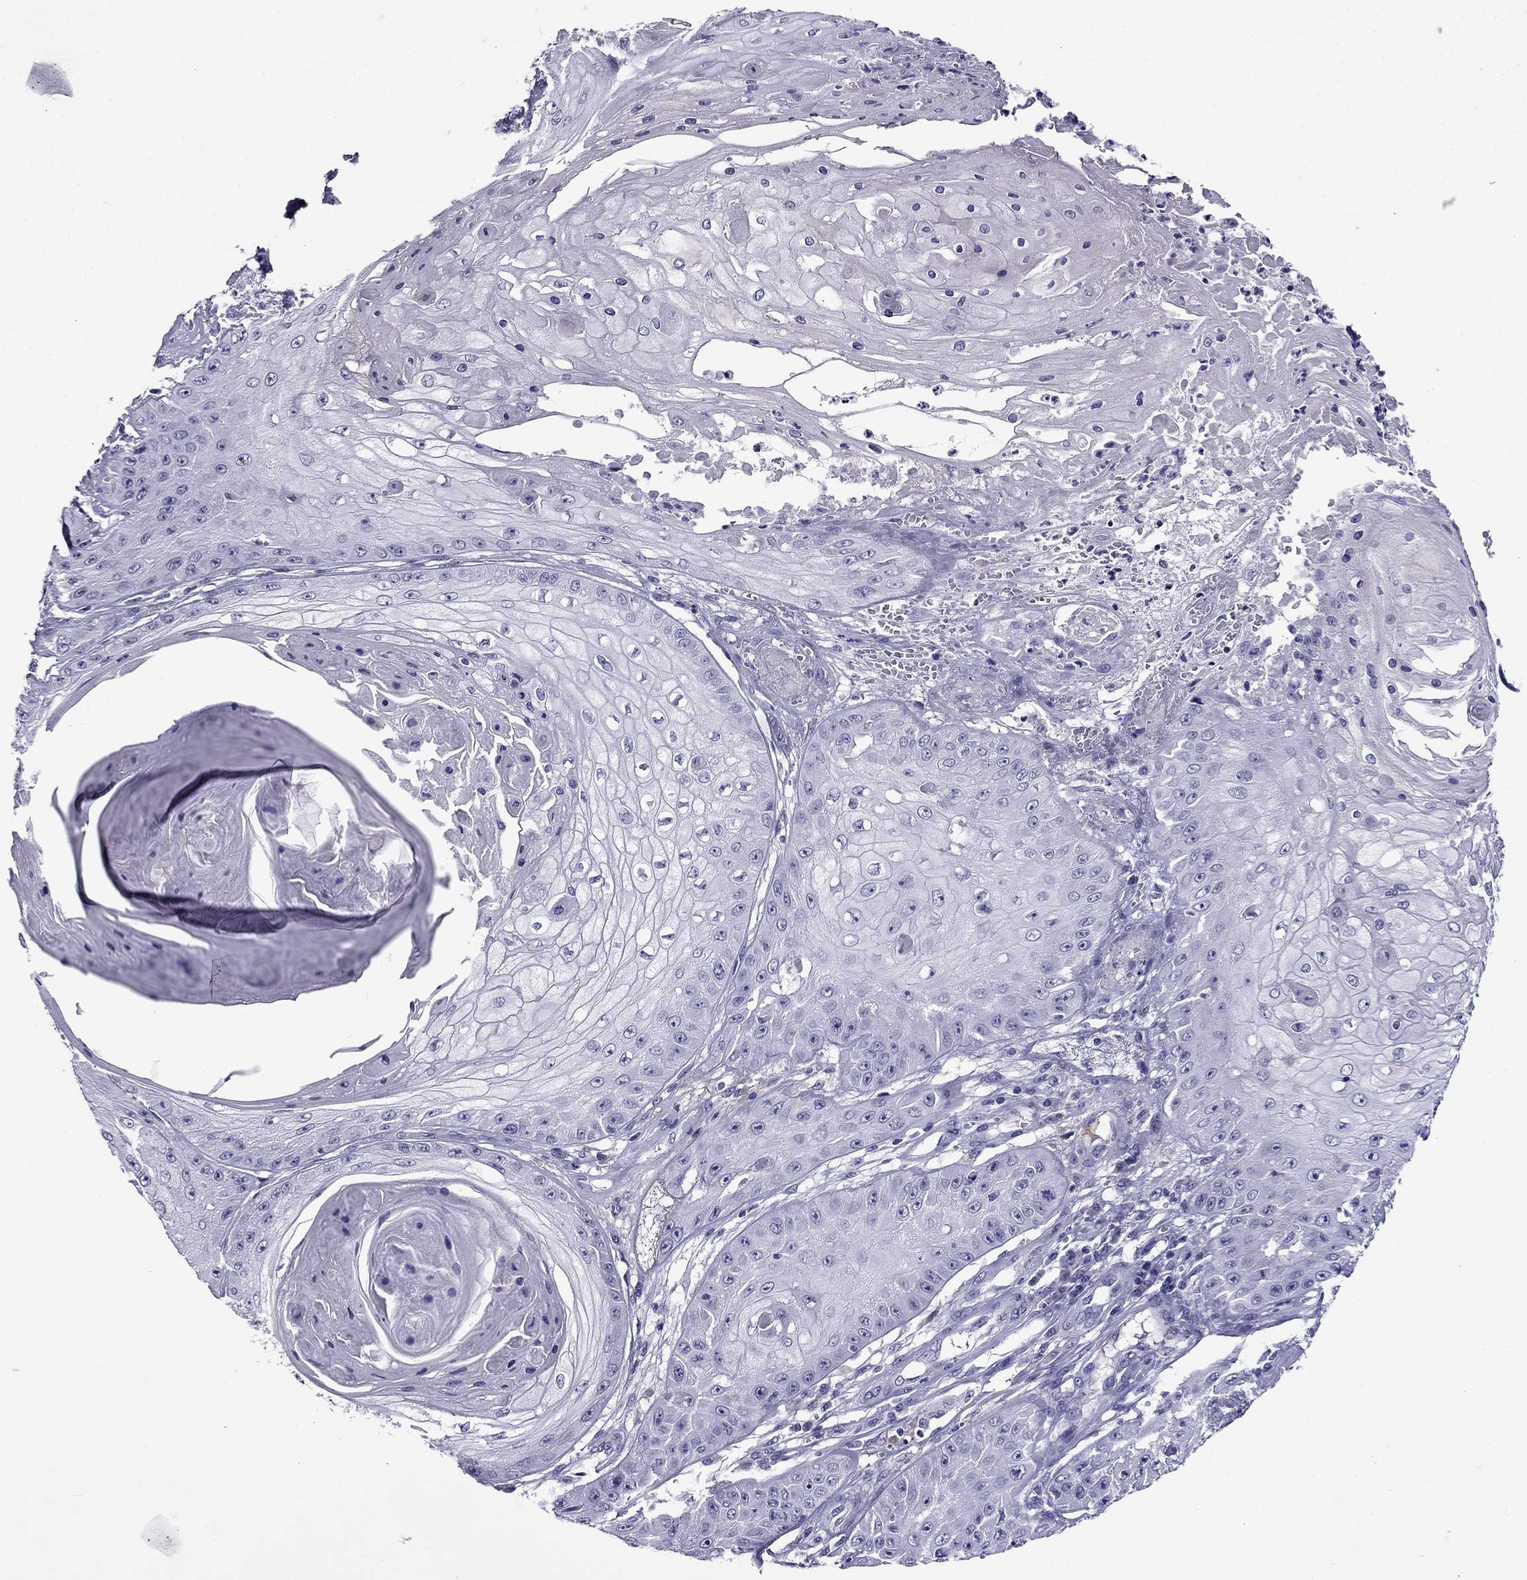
{"staining": {"intensity": "negative", "quantity": "none", "location": "none"}, "tissue": "skin cancer", "cell_type": "Tumor cells", "image_type": "cancer", "snomed": [{"axis": "morphology", "description": "Squamous cell carcinoma, NOS"}, {"axis": "topography", "description": "Skin"}], "caption": "This is a photomicrograph of immunohistochemistry staining of skin squamous cell carcinoma, which shows no positivity in tumor cells.", "gene": "SPTBN4", "patient": {"sex": "male", "age": 70}}